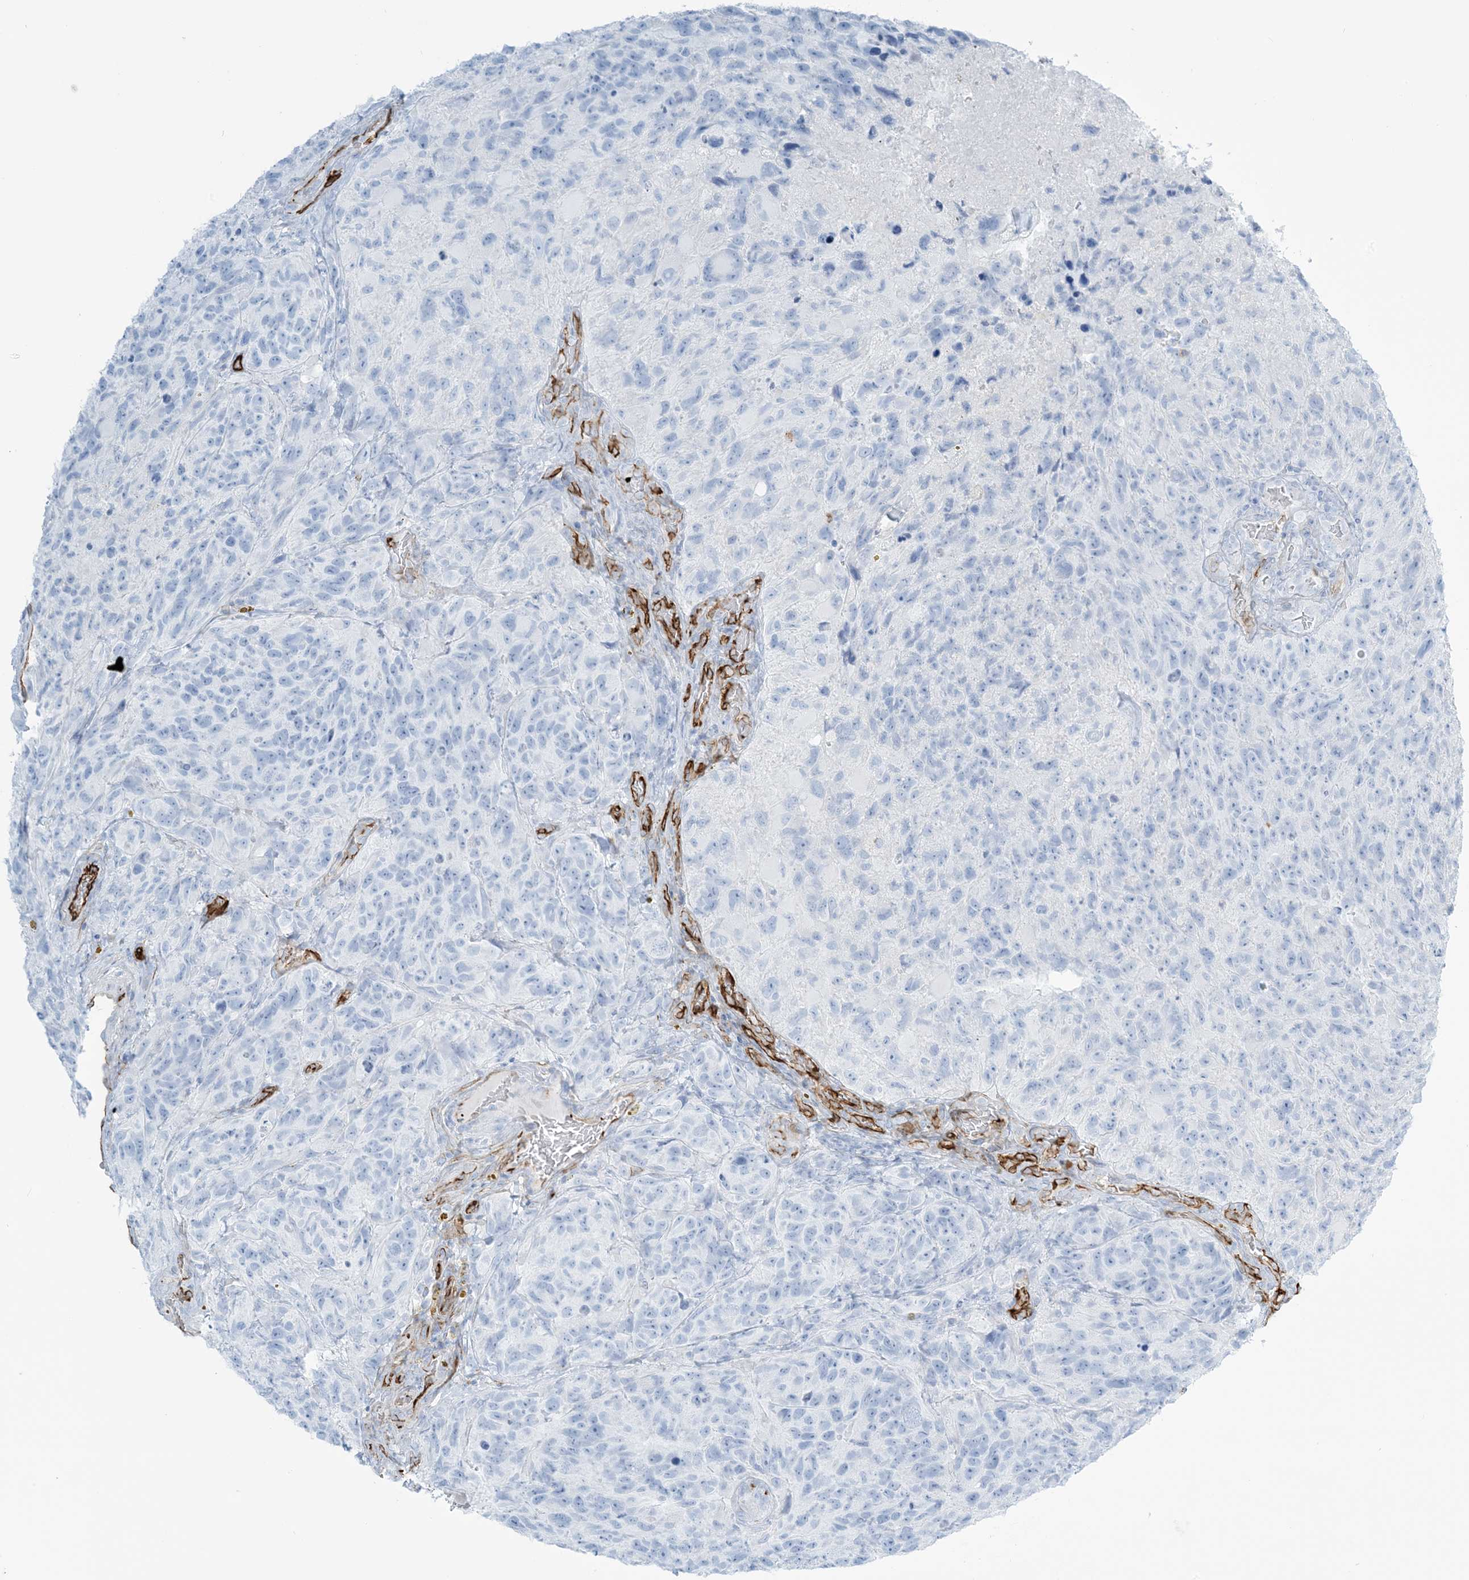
{"staining": {"intensity": "negative", "quantity": "none", "location": "none"}, "tissue": "glioma", "cell_type": "Tumor cells", "image_type": "cancer", "snomed": [{"axis": "morphology", "description": "Glioma, malignant, High grade"}, {"axis": "topography", "description": "Brain"}], "caption": "Immunohistochemical staining of malignant glioma (high-grade) demonstrates no significant positivity in tumor cells.", "gene": "EPS8L3", "patient": {"sex": "male", "age": 69}}